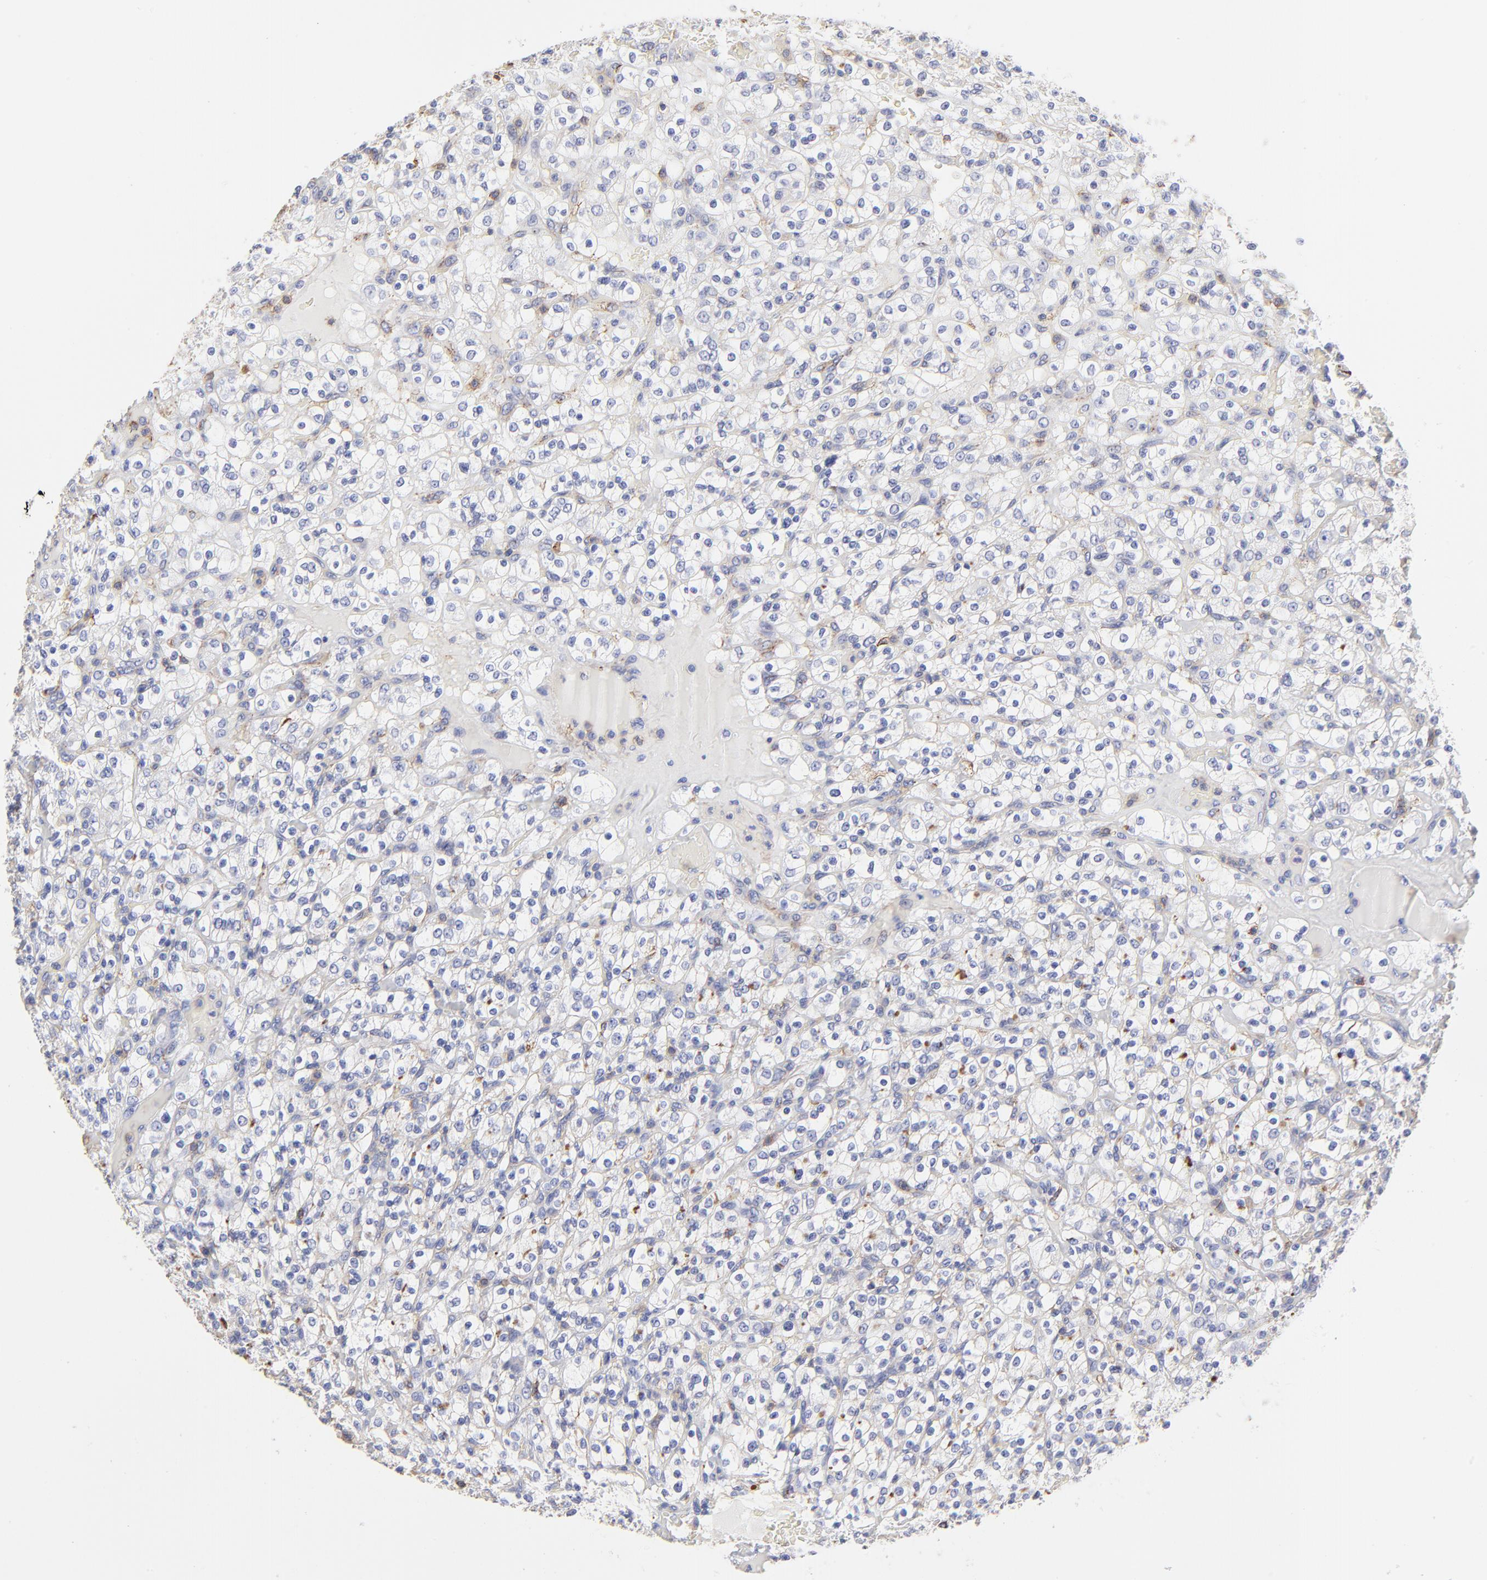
{"staining": {"intensity": "negative", "quantity": "none", "location": "none"}, "tissue": "renal cancer", "cell_type": "Tumor cells", "image_type": "cancer", "snomed": [{"axis": "morphology", "description": "Normal tissue, NOS"}, {"axis": "morphology", "description": "Adenocarcinoma, NOS"}, {"axis": "topography", "description": "Kidney"}], "caption": "A micrograph of adenocarcinoma (renal) stained for a protein displays no brown staining in tumor cells.", "gene": "ANXA6", "patient": {"sex": "female", "age": 72}}